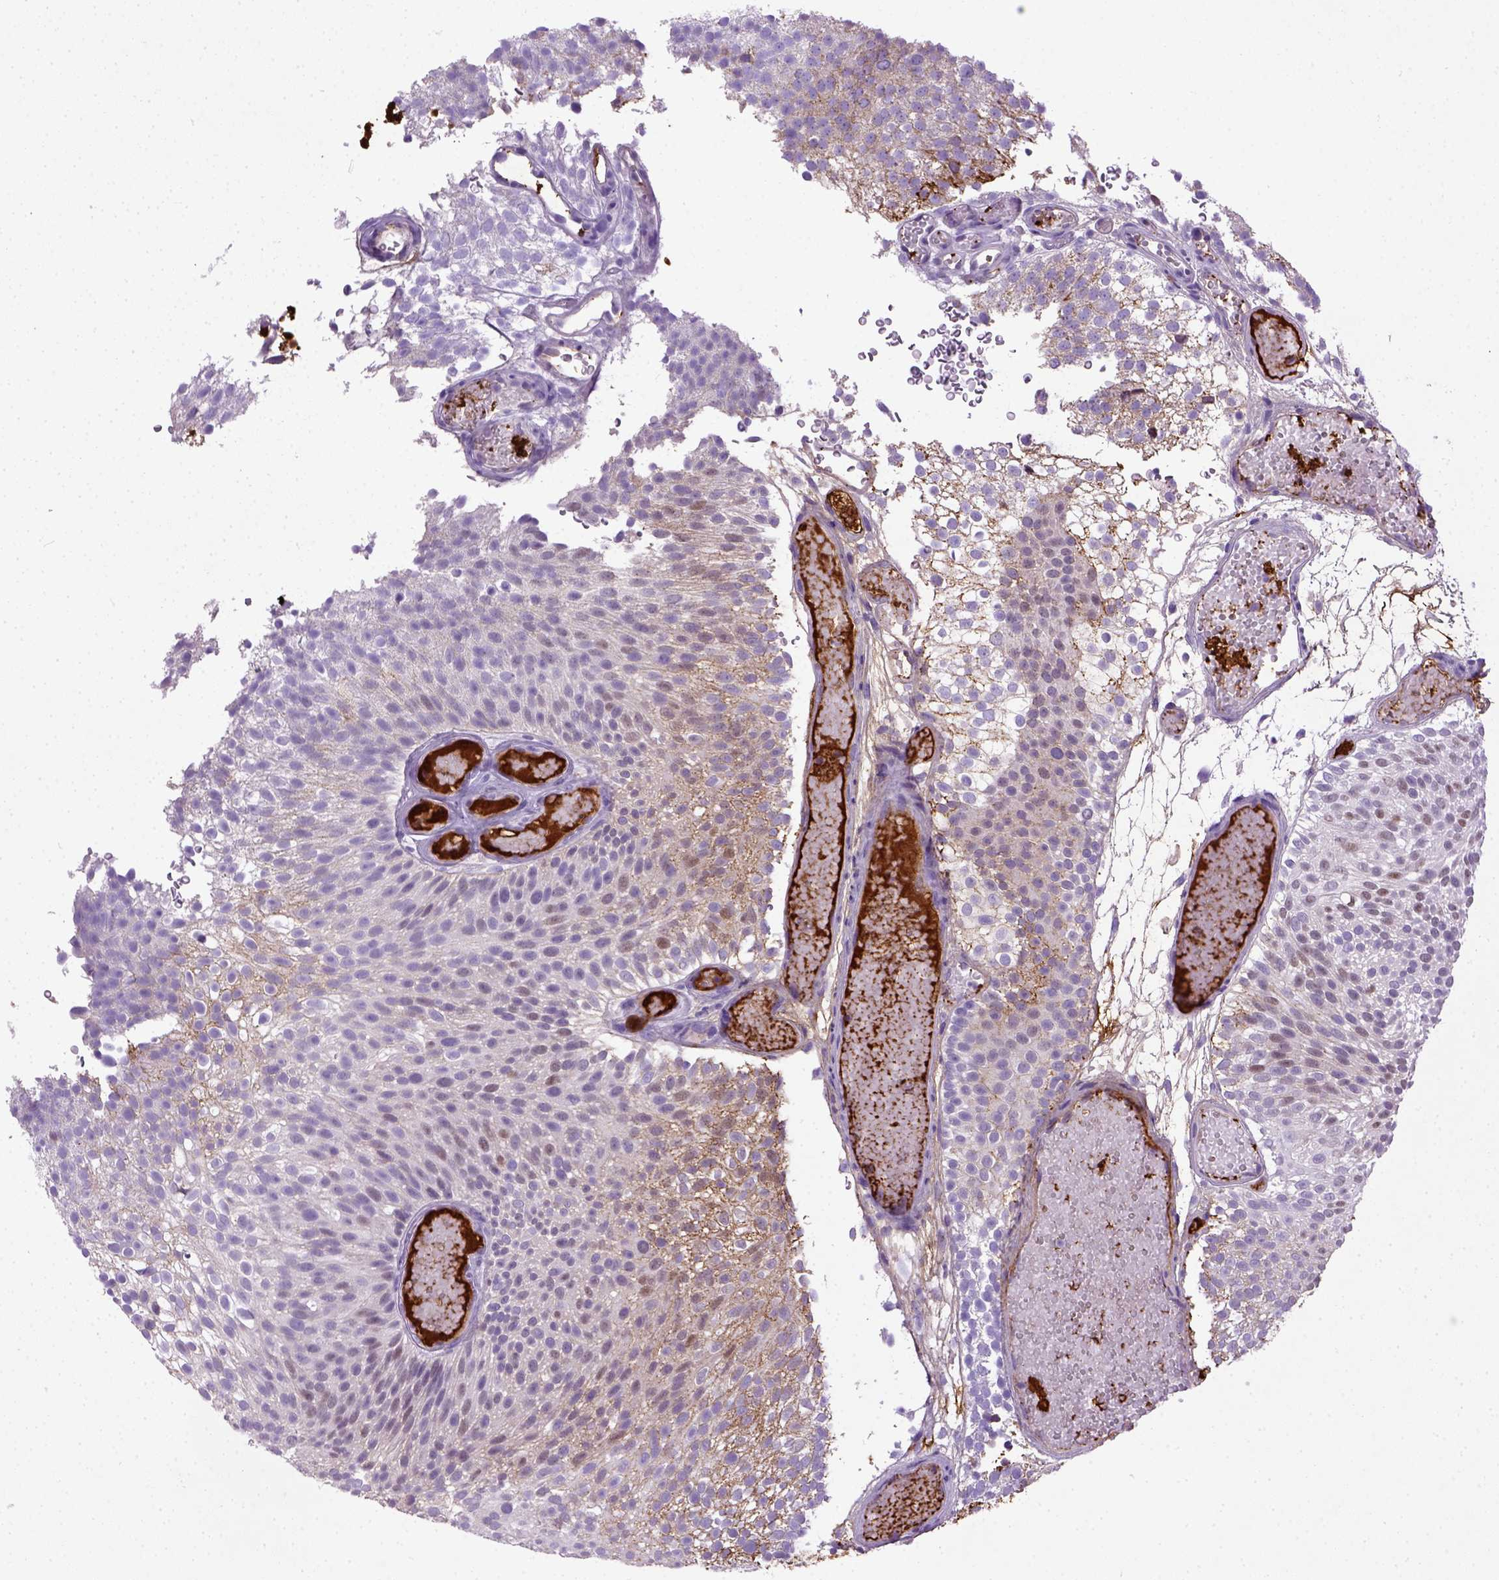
{"staining": {"intensity": "negative", "quantity": "none", "location": "none"}, "tissue": "urothelial cancer", "cell_type": "Tumor cells", "image_type": "cancer", "snomed": [{"axis": "morphology", "description": "Urothelial carcinoma, Low grade"}, {"axis": "topography", "description": "Urinary bladder"}], "caption": "Urothelial carcinoma (low-grade) stained for a protein using IHC displays no positivity tumor cells.", "gene": "ADAMTS8", "patient": {"sex": "male", "age": 78}}